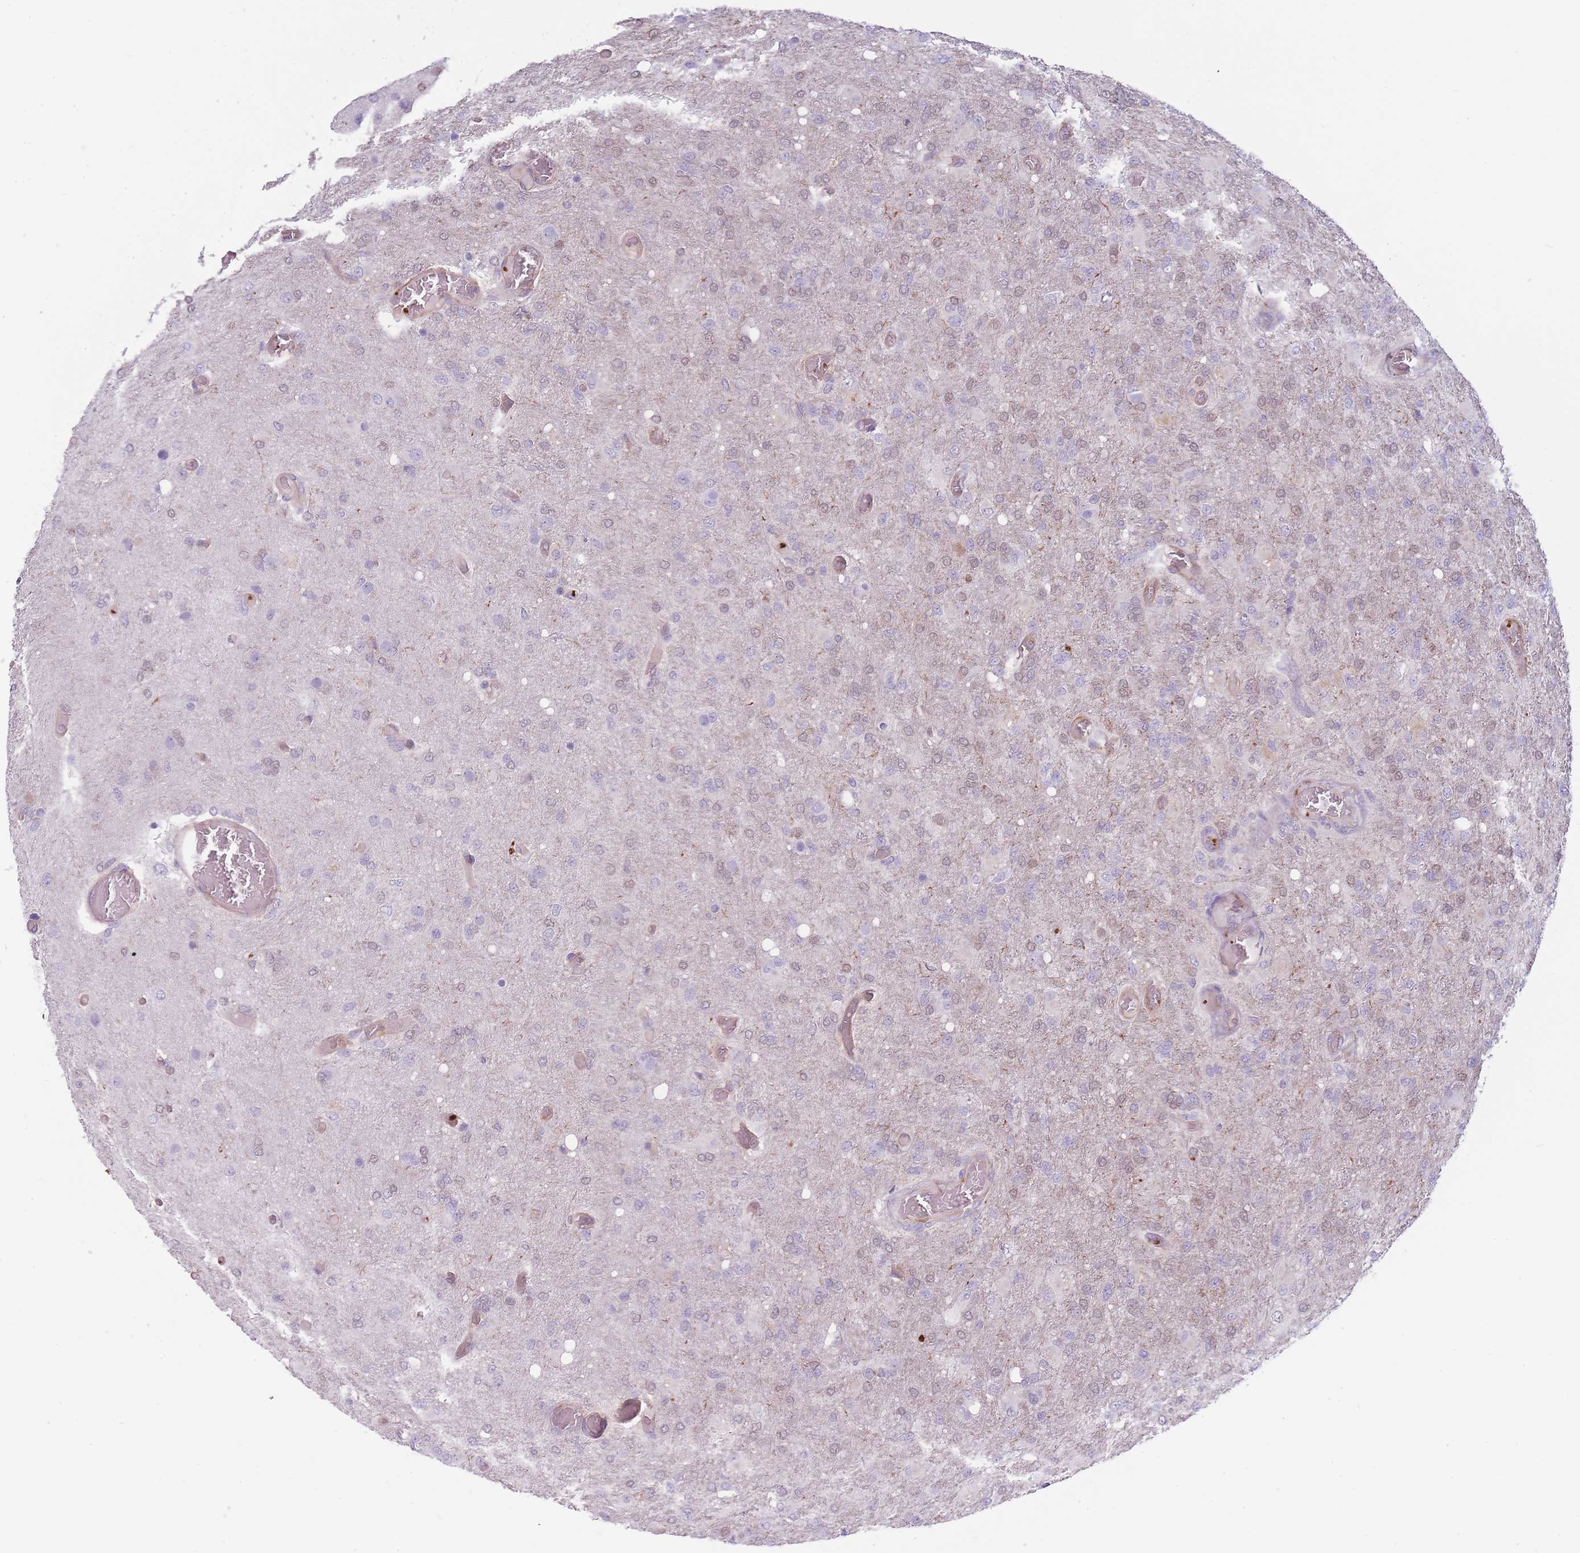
{"staining": {"intensity": "weak", "quantity": "<25%", "location": "nuclear"}, "tissue": "glioma", "cell_type": "Tumor cells", "image_type": "cancer", "snomed": [{"axis": "morphology", "description": "Glioma, malignant, High grade"}, {"axis": "topography", "description": "Brain"}], "caption": "Glioma stained for a protein using immunohistochemistry (IHC) displays no positivity tumor cells.", "gene": "NDST2", "patient": {"sex": "female", "age": 74}}